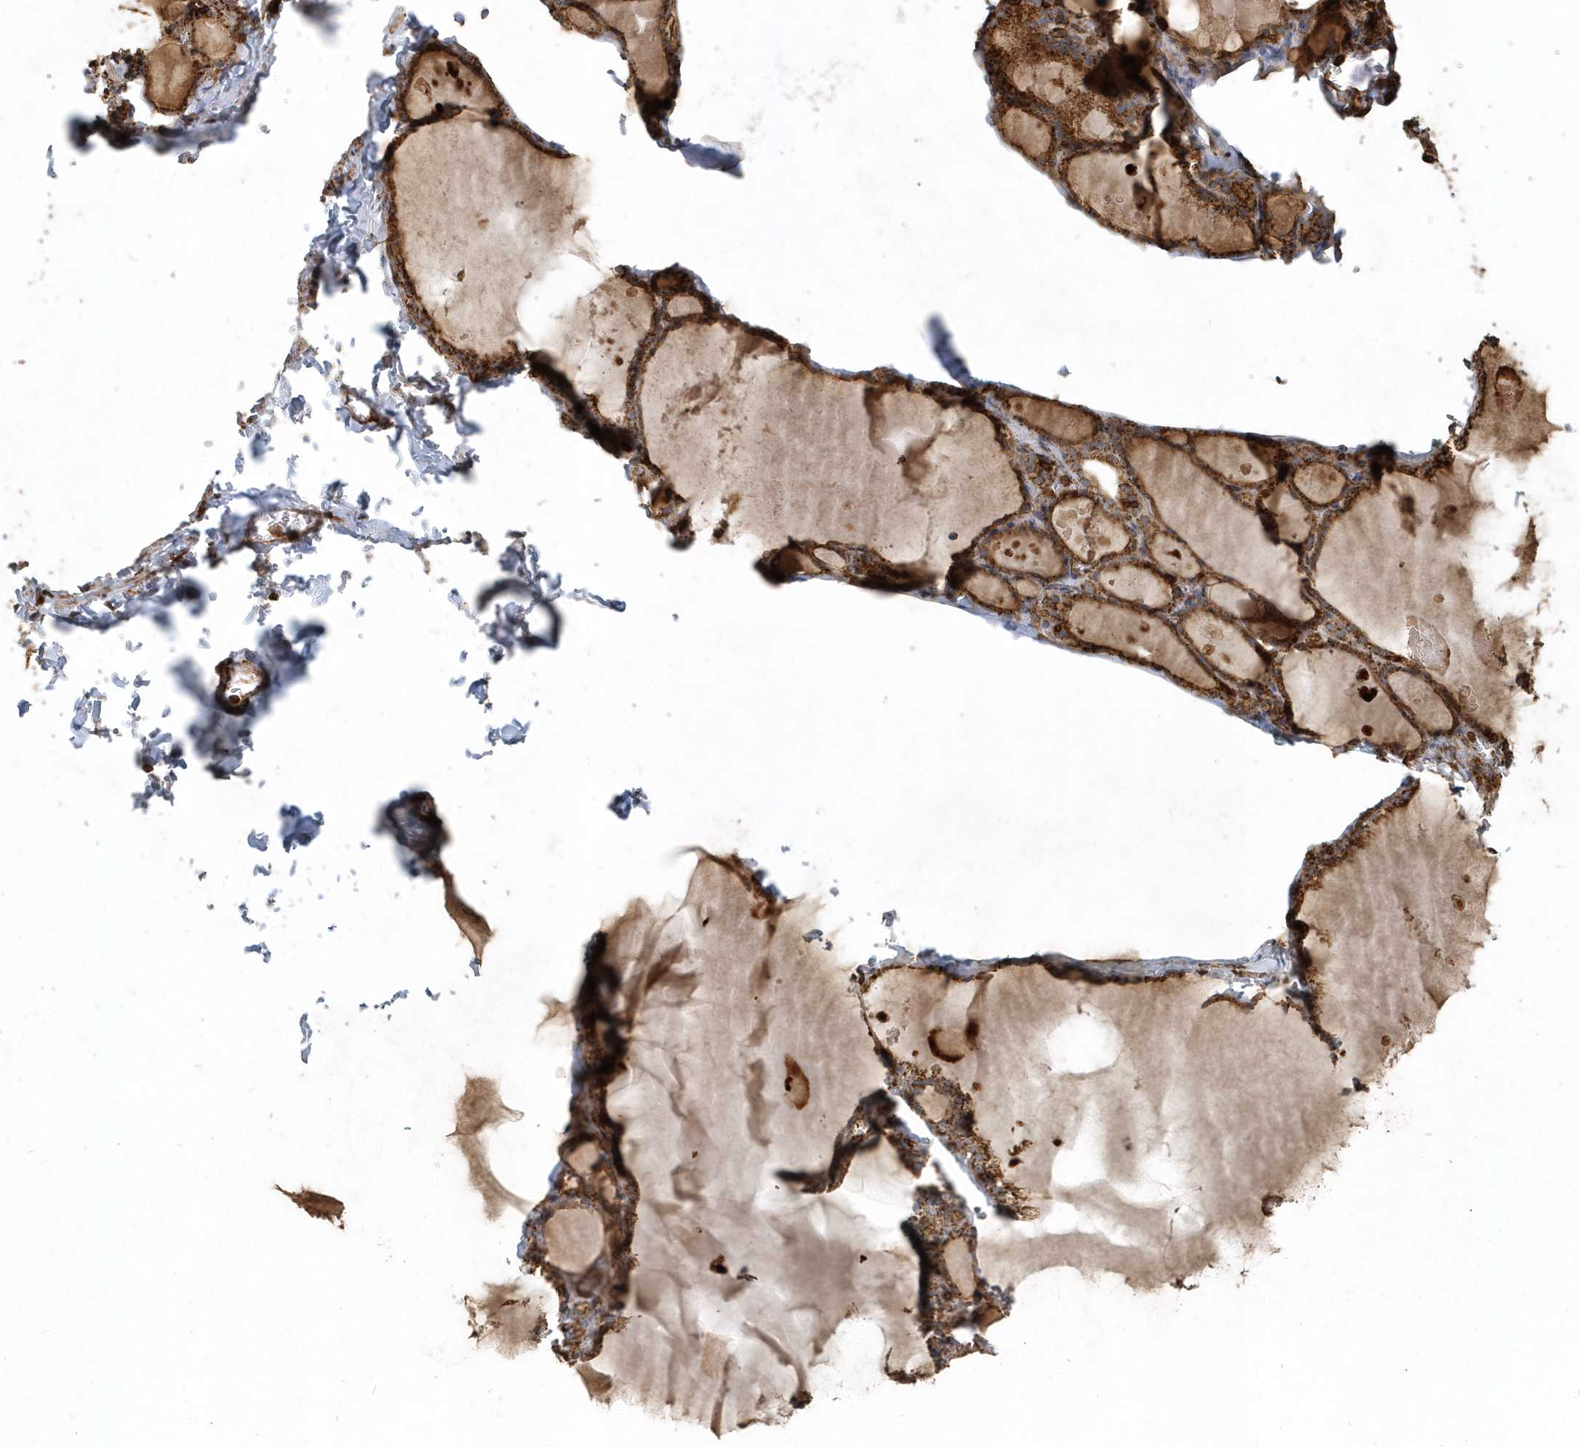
{"staining": {"intensity": "moderate", "quantity": ">75%", "location": "cytoplasmic/membranous"}, "tissue": "thyroid gland", "cell_type": "Glandular cells", "image_type": "normal", "snomed": [{"axis": "morphology", "description": "Normal tissue, NOS"}, {"axis": "topography", "description": "Thyroid gland"}], "caption": "About >75% of glandular cells in normal human thyroid gland reveal moderate cytoplasmic/membranous protein expression as visualized by brown immunohistochemical staining.", "gene": "MMUT", "patient": {"sex": "male", "age": 56}}